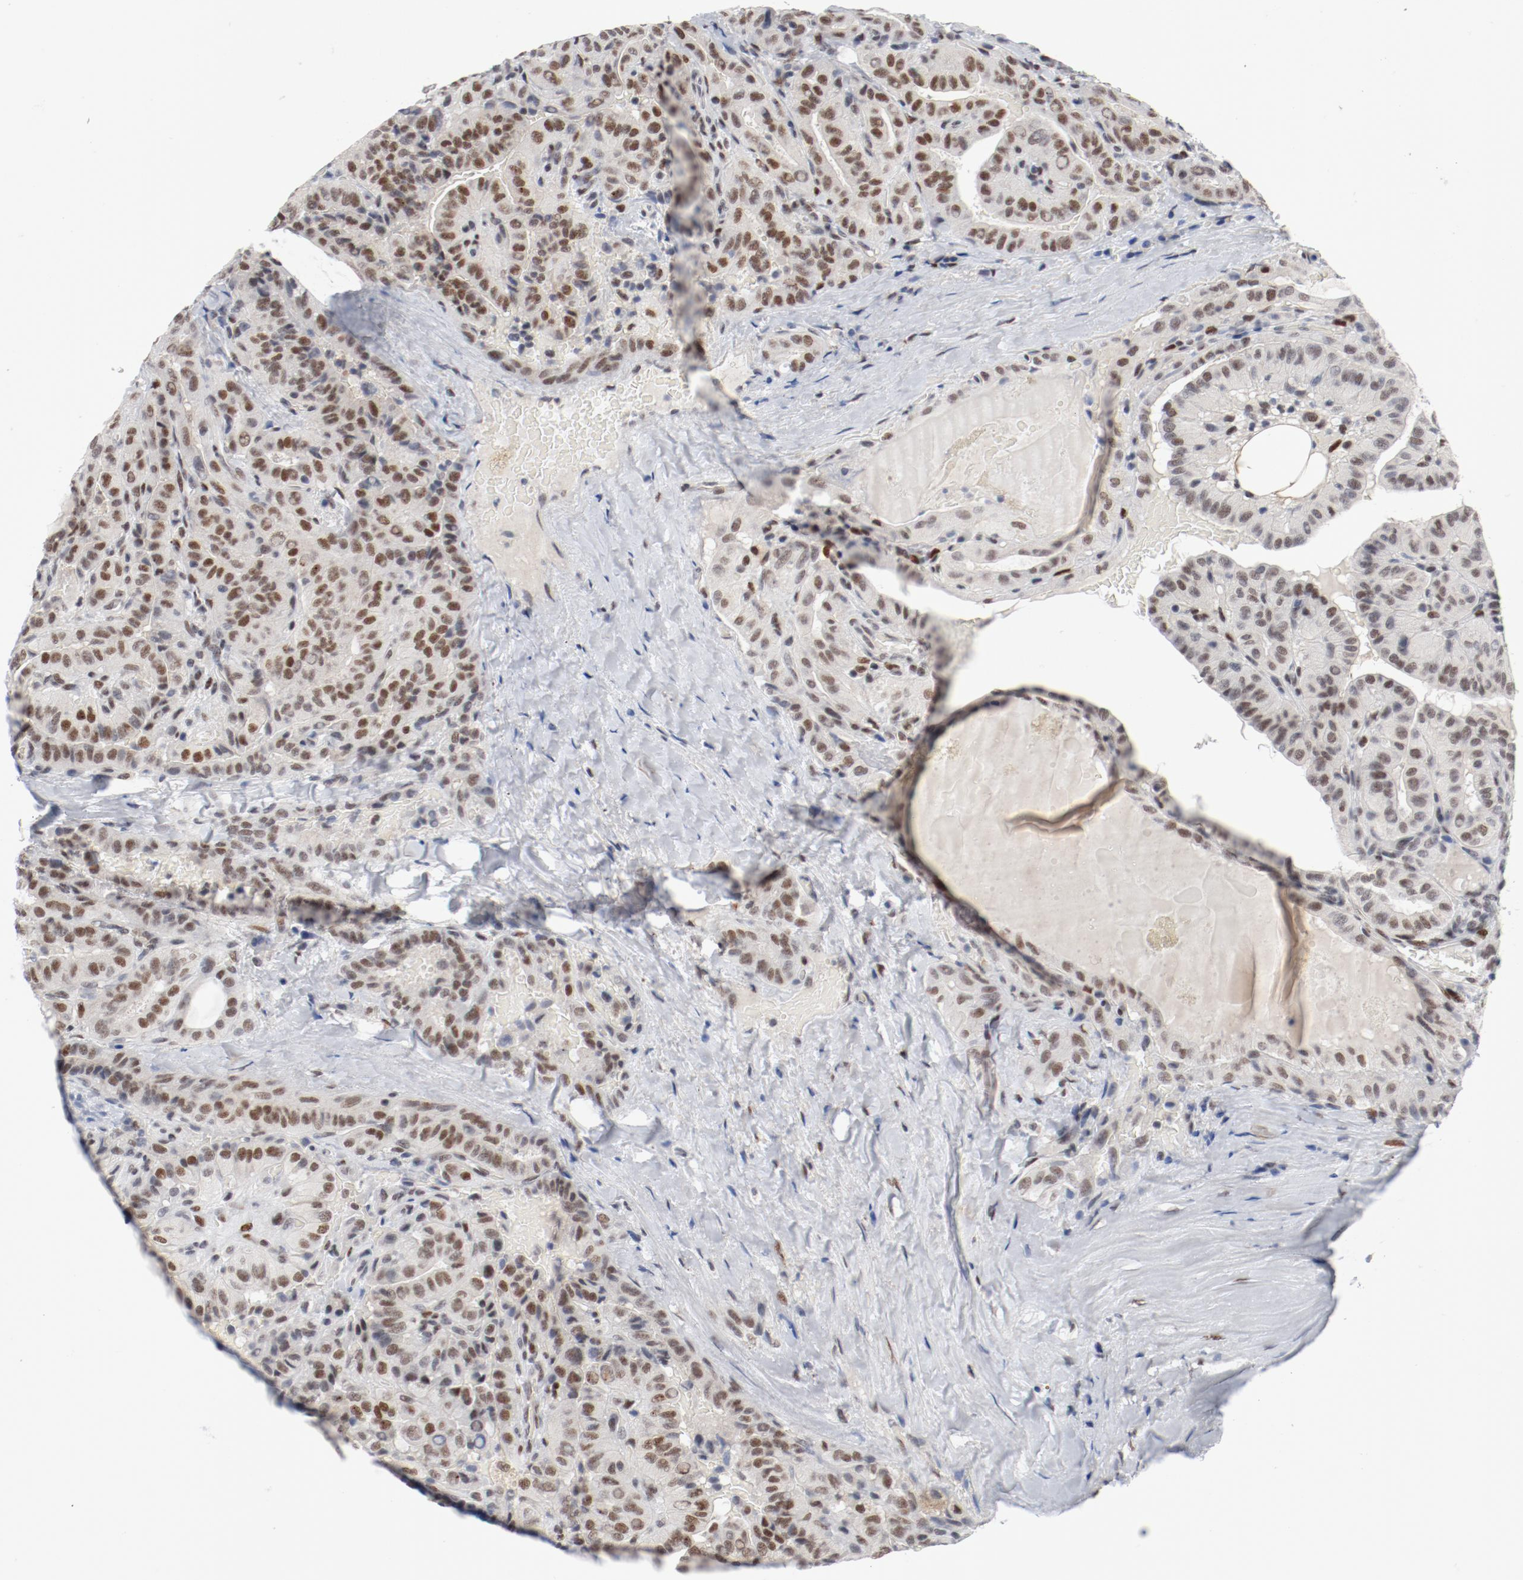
{"staining": {"intensity": "moderate", "quantity": ">75%", "location": "nuclear"}, "tissue": "thyroid cancer", "cell_type": "Tumor cells", "image_type": "cancer", "snomed": [{"axis": "morphology", "description": "Papillary adenocarcinoma, NOS"}, {"axis": "topography", "description": "Thyroid gland"}], "caption": "Immunohistochemistry image of thyroid cancer (papillary adenocarcinoma) stained for a protein (brown), which displays medium levels of moderate nuclear staining in about >75% of tumor cells.", "gene": "ARNT", "patient": {"sex": "male", "age": 77}}